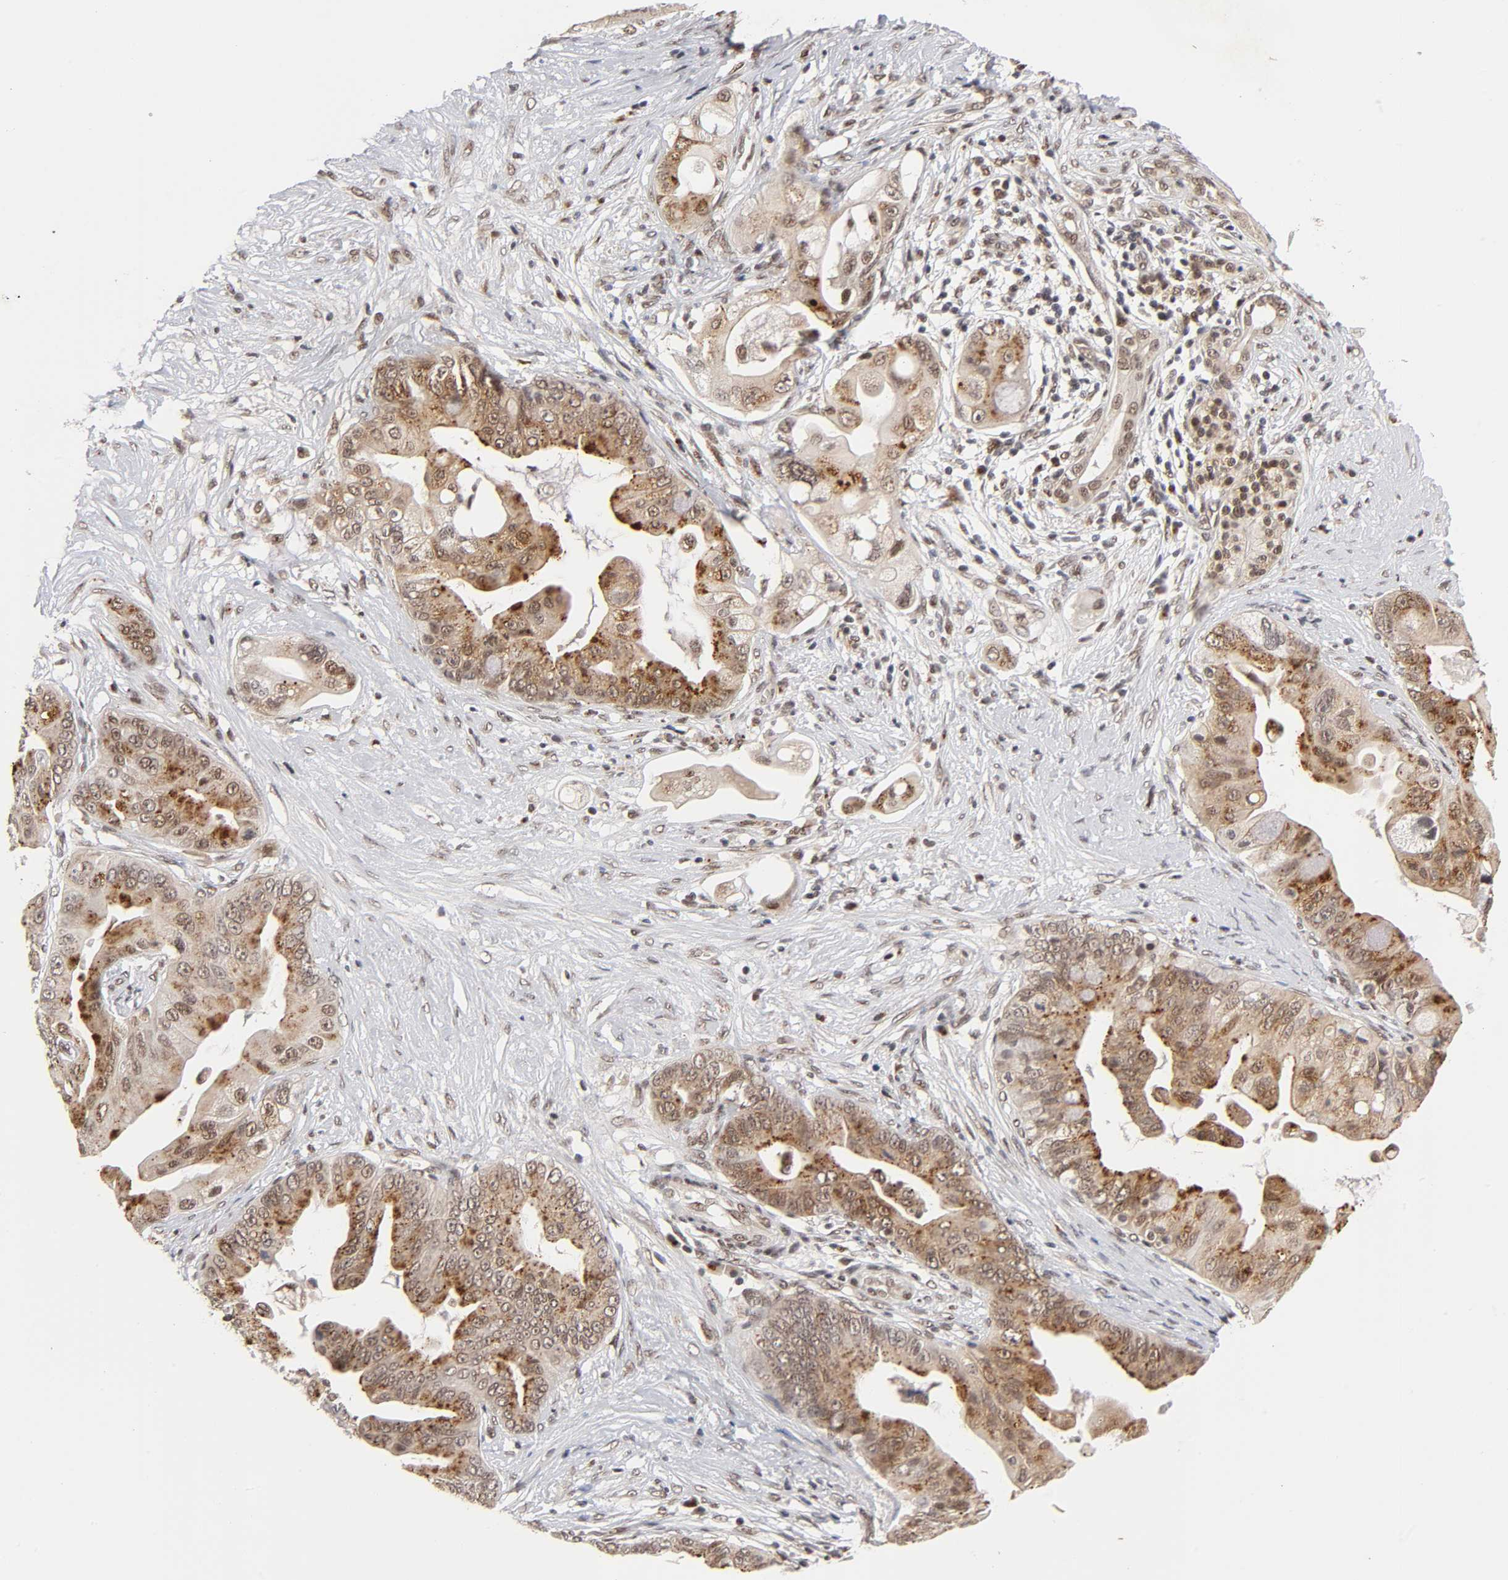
{"staining": {"intensity": "moderate", "quantity": ">75%", "location": "cytoplasmic/membranous,nuclear"}, "tissue": "pancreatic cancer", "cell_type": "Tumor cells", "image_type": "cancer", "snomed": [{"axis": "morphology", "description": "Adenocarcinoma, NOS"}, {"axis": "topography", "description": "Pancreas"}], "caption": "Immunohistochemistry micrograph of adenocarcinoma (pancreatic) stained for a protein (brown), which exhibits medium levels of moderate cytoplasmic/membranous and nuclear positivity in approximately >75% of tumor cells.", "gene": "EP300", "patient": {"sex": "female", "age": 75}}